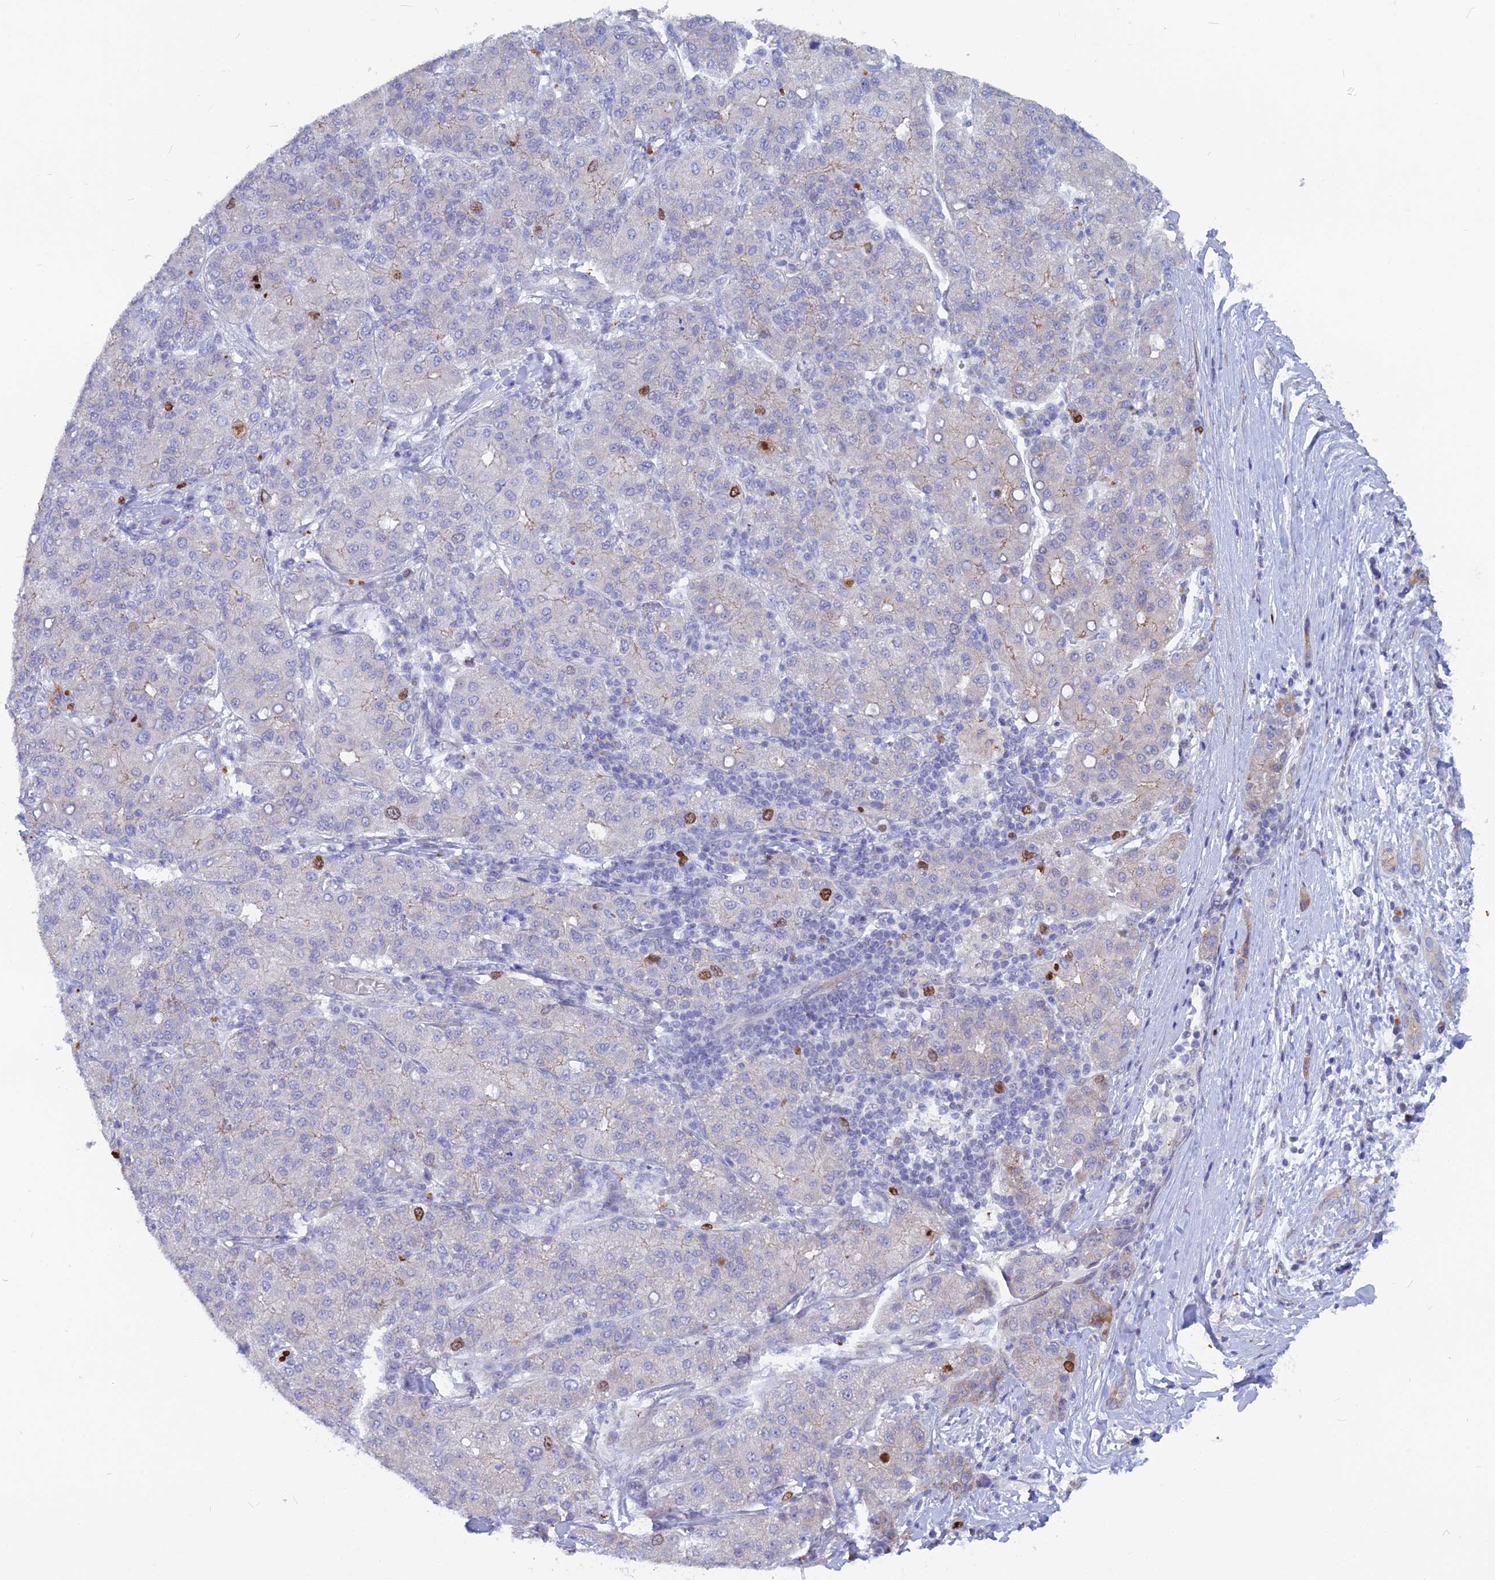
{"staining": {"intensity": "moderate", "quantity": "<25%", "location": "nuclear"}, "tissue": "liver cancer", "cell_type": "Tumor cells", "image_type": "cancer", "snomed": [{"axis": "morphology", "description": "Carcinoma, Hepatocellular, NOS"}, {"axis": "topography", "description": "Liver"}], "caption": "Liver cancer stained with immunohistochemistry (IHC) displays moderate nuclear positivity in about <25% of tumor cells. Immunohistochemistry (ihc) stains the protein of interest in brown and the nuclei are stained blue.", "gene": "NUSAP1", "patient": {"sex": "male", "age": 65}}